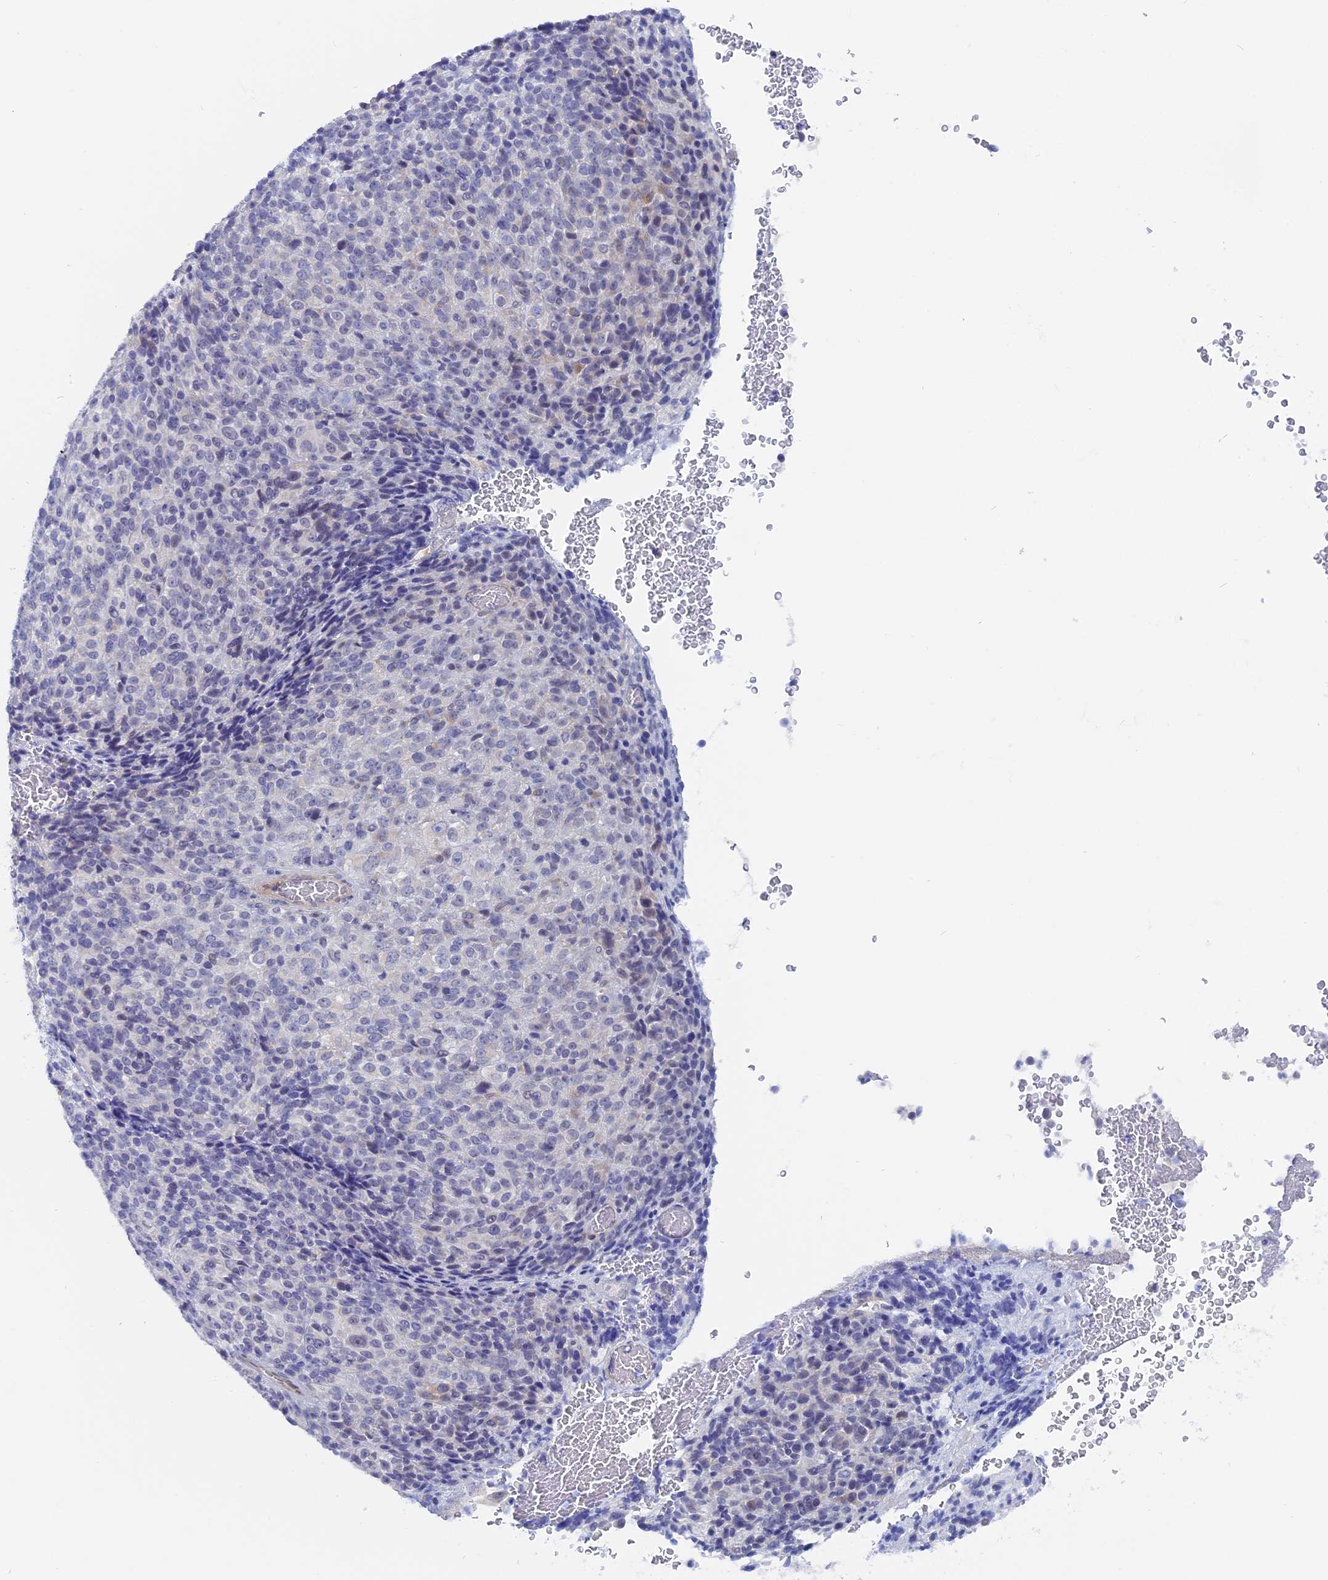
{"staining": {"intensity": "negative", "quantity": "none", "location": "none"}, "tissue": "melanoma", "cell_type": "Tumor cells", "image_type": "cancer", "snomed": [{"axis": "morphology", "description": "Malignant melanoma, Metastatic site"}, {"axis": "topography", "description": "Brain"}], "caption": "Malignant melanoma (metastatic site) was stained to show a protein in brown. There is no significant staining in tumor cells.", "gene": "DACT3", "patient": {"sex": "female", "age": 56}}